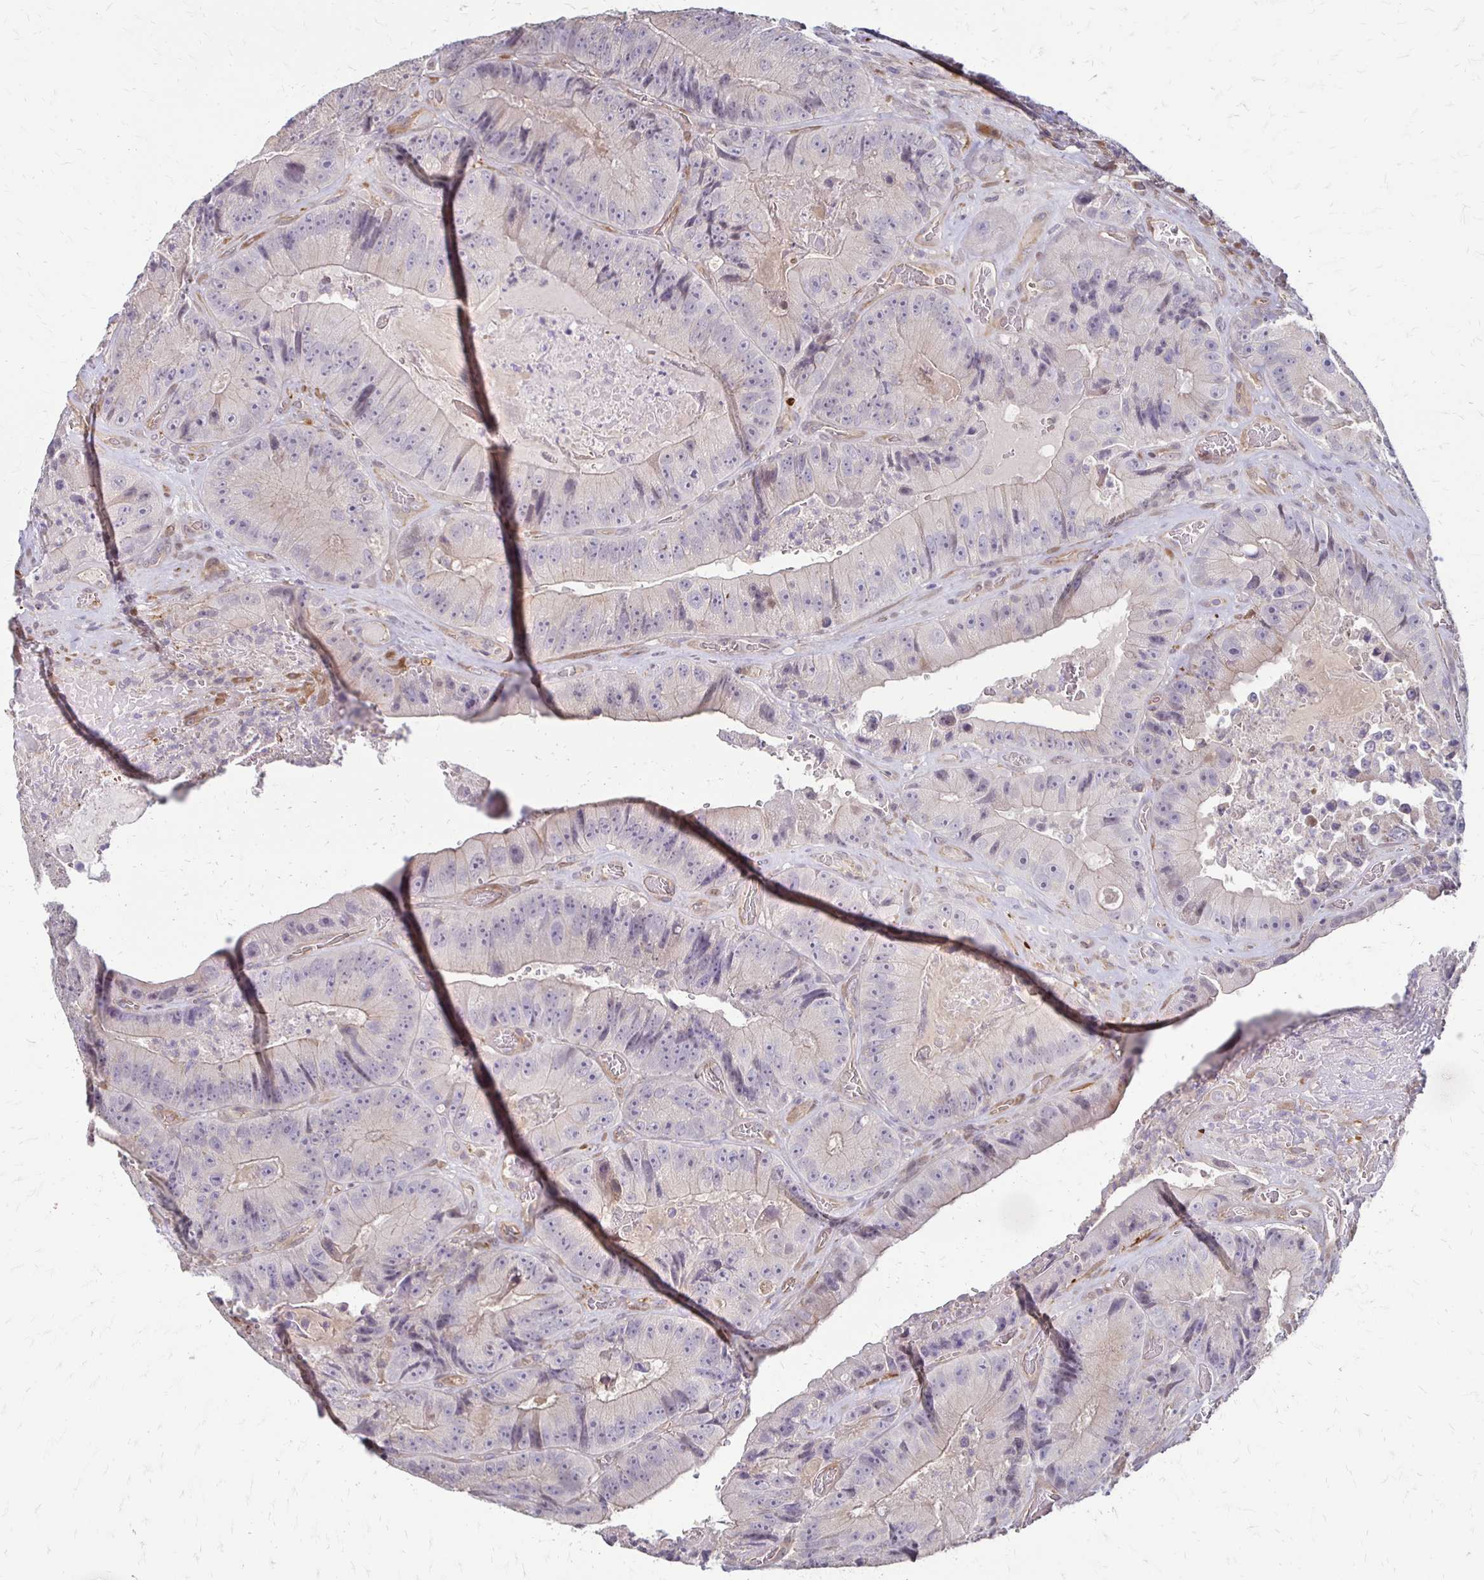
{"staining": {"intensity": "negative", "quantity": "none", "location": "none"}, "tissue": "colorectal cancer", "cell_type": "Tumor cells", "image_type": "cancer", "snomed": [{"axis": "morphology", "description": "Adenocarcinoma, NOS"}, {"axis": "topography", "description": "Colon"}], "caption": "The photomicrograph reveals no significant staining in tumor cells of colorectal cancer (adenocarcinoma).", "gene": "CFL2", "patient": {"sex": "female", "age": 86}}